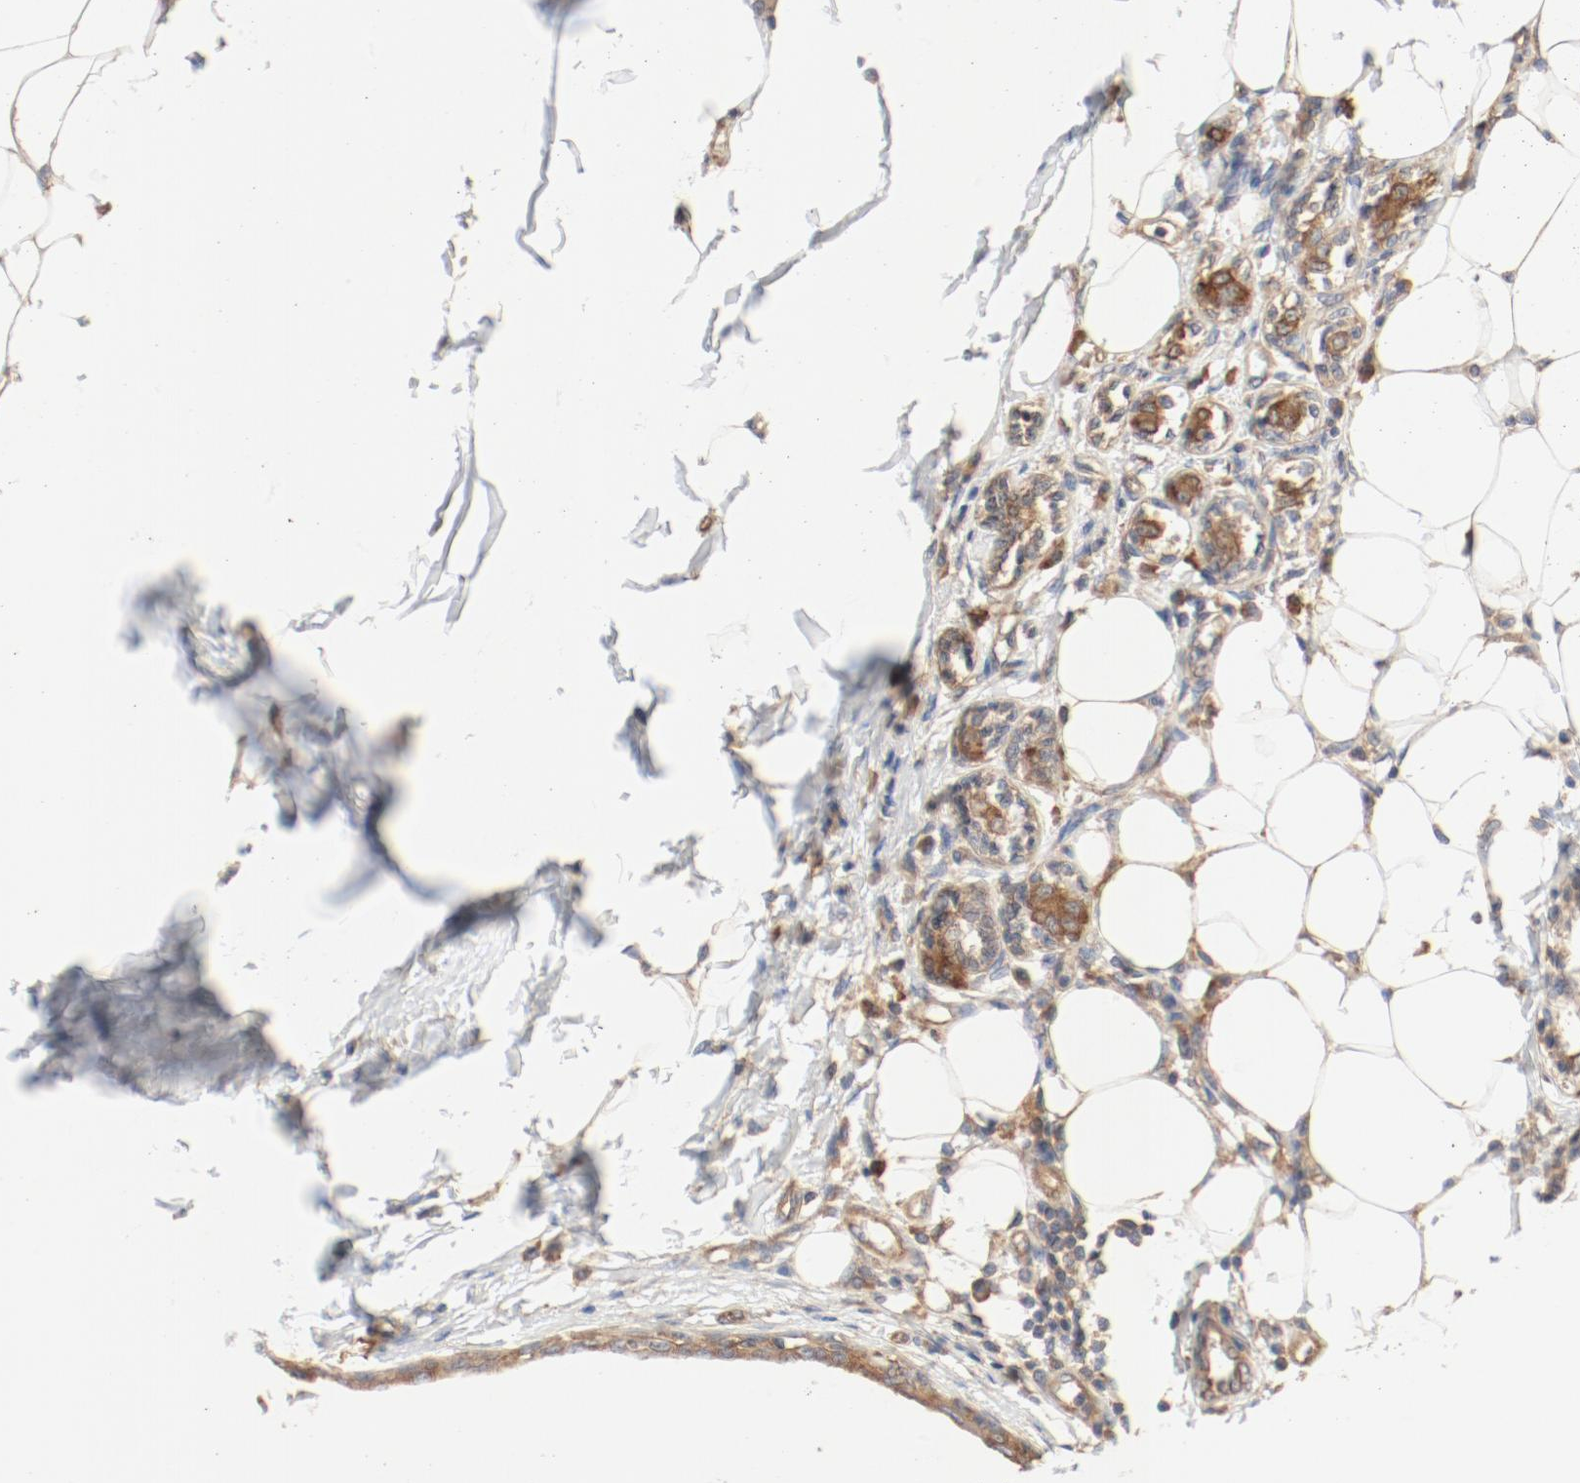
{"staining": {"intensity": "moderate", "quantity": ">75%", "location": "cytoplasmic/membranous"}, "tissue": "breast cancer", "cell_type": "Tumor cells", "image_type": "cancer", "snomed": [{"axis": "morphology", "description": "Duct carcinoma"}, {"axis": "topography", "description": "Breast"}], "caption": "Moderate cytoplasmic/membranous expression is present in about >75% of tumor cells in breast intraductal carcinoma.", "gene": "RPS6", "patient": {"sex": "female", "age": 40}}